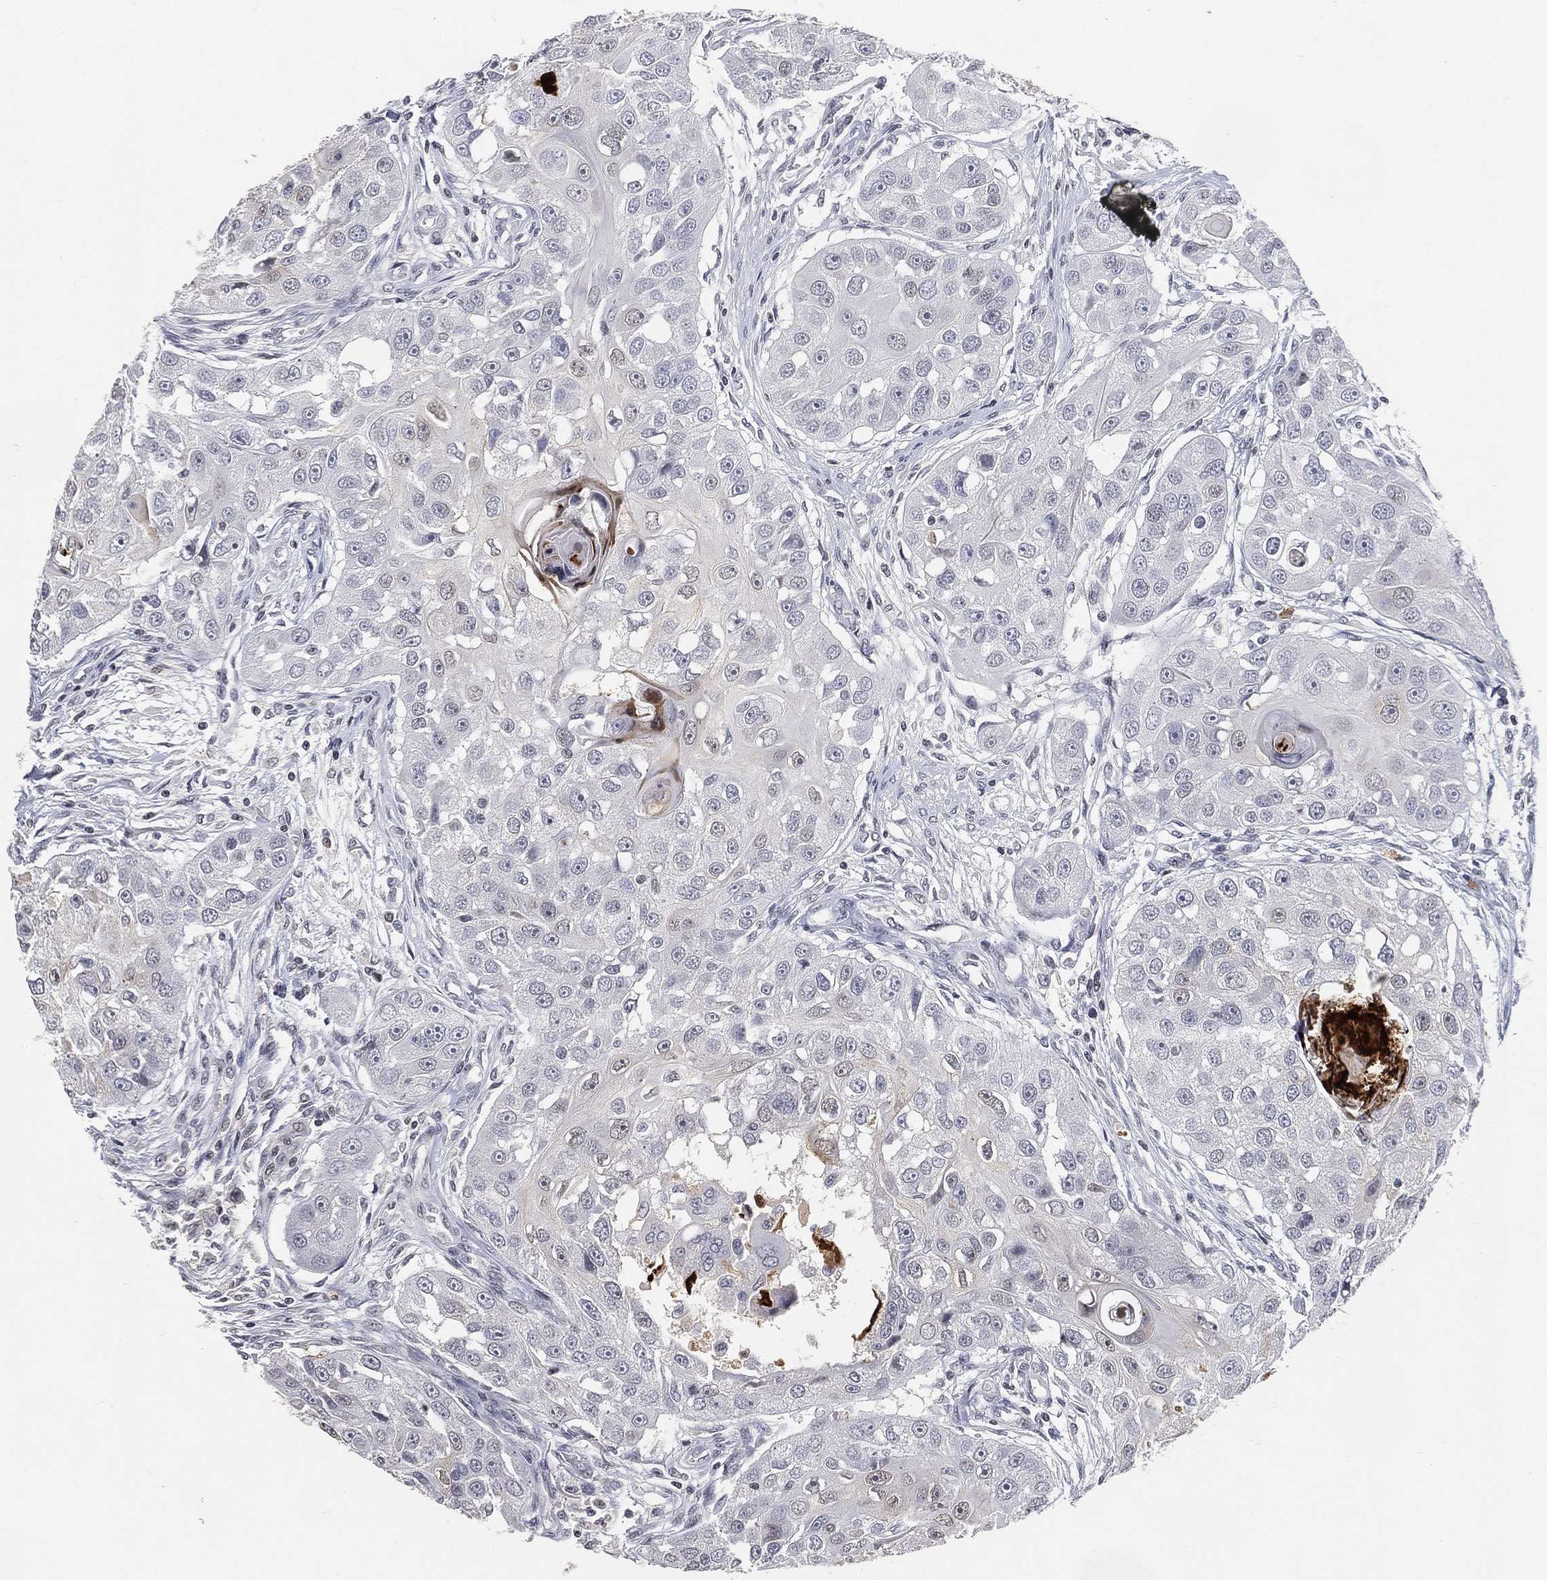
{"staining": {"intensity": "negative", "quantity": "none", "location": "none"}, "tissue": "head and neck cancer", "cell_type": "Tumor cells", "image_type": "cancer", "snomed": [{"axis": "morphology", "description": "Squamous cell carcinoma, NOS"}, {"axis": "topography", "description": "Head-Neck"}], "caption": "A micrograph of human squamous cell carcinoma (head and neck) is negative for staining in tumor cells.", "gene": "ARG1", "patient": {"sex": "male", "age": 51}}